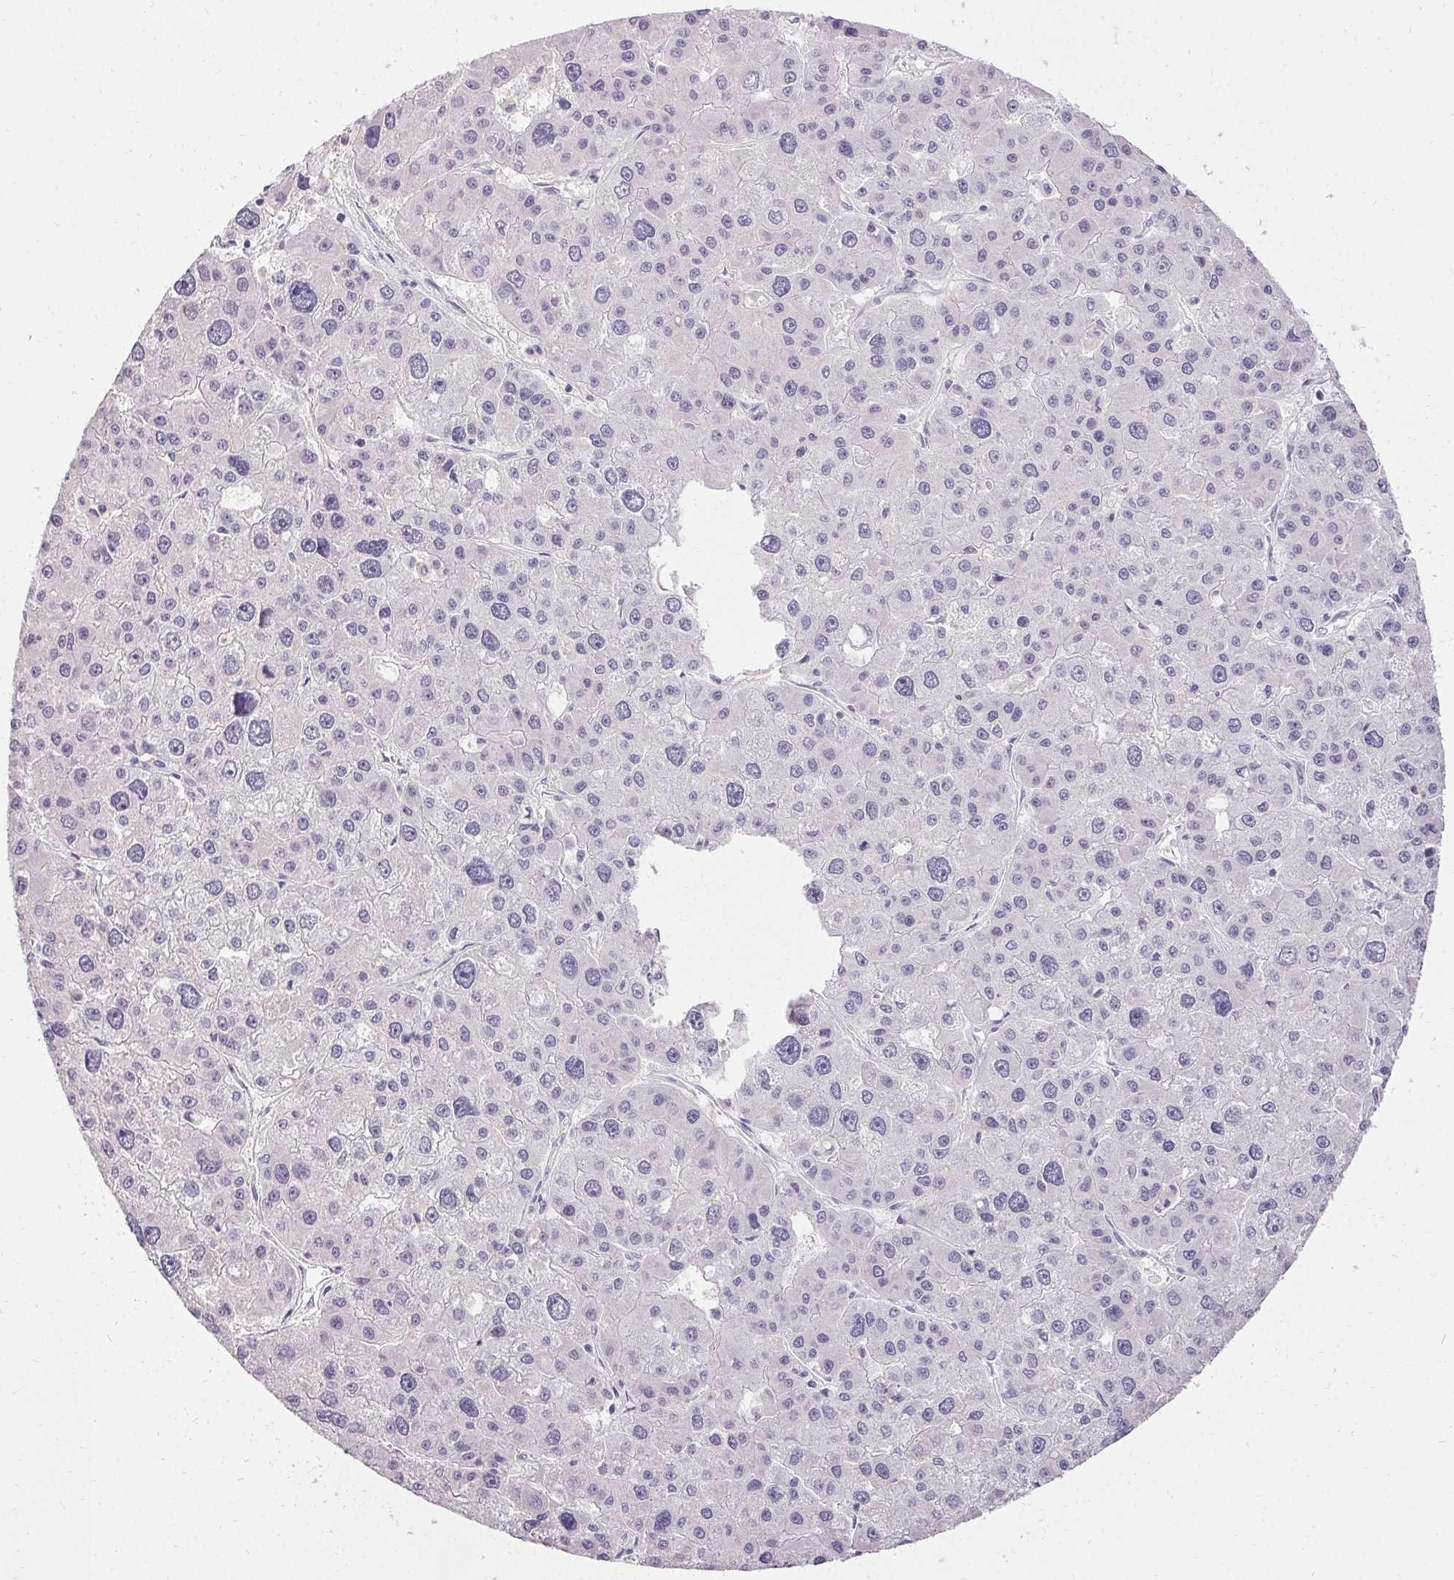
{"staining": {"intensity": "negative", "quantity": "none", "location": "none"}, "tissue": "liver cancer", "cell_type": "Tumor cells", "image_type": "cancer", "snomed": [{"axis": "morphology", "description": "Carcinoma, Hepatocellular, NOS"}, {"axis": "topography", "description": "Liver"}], "caption": "Tumor cells show no significant protein staining in hepatocellular carcinoma (liver). (Stains: DAB IHC with hematoxylin counter stain, Microscopy: brightfield microscopy at high magnification).", "gene": "PMEL", "patient": {"sex": "male", "age": 73}}